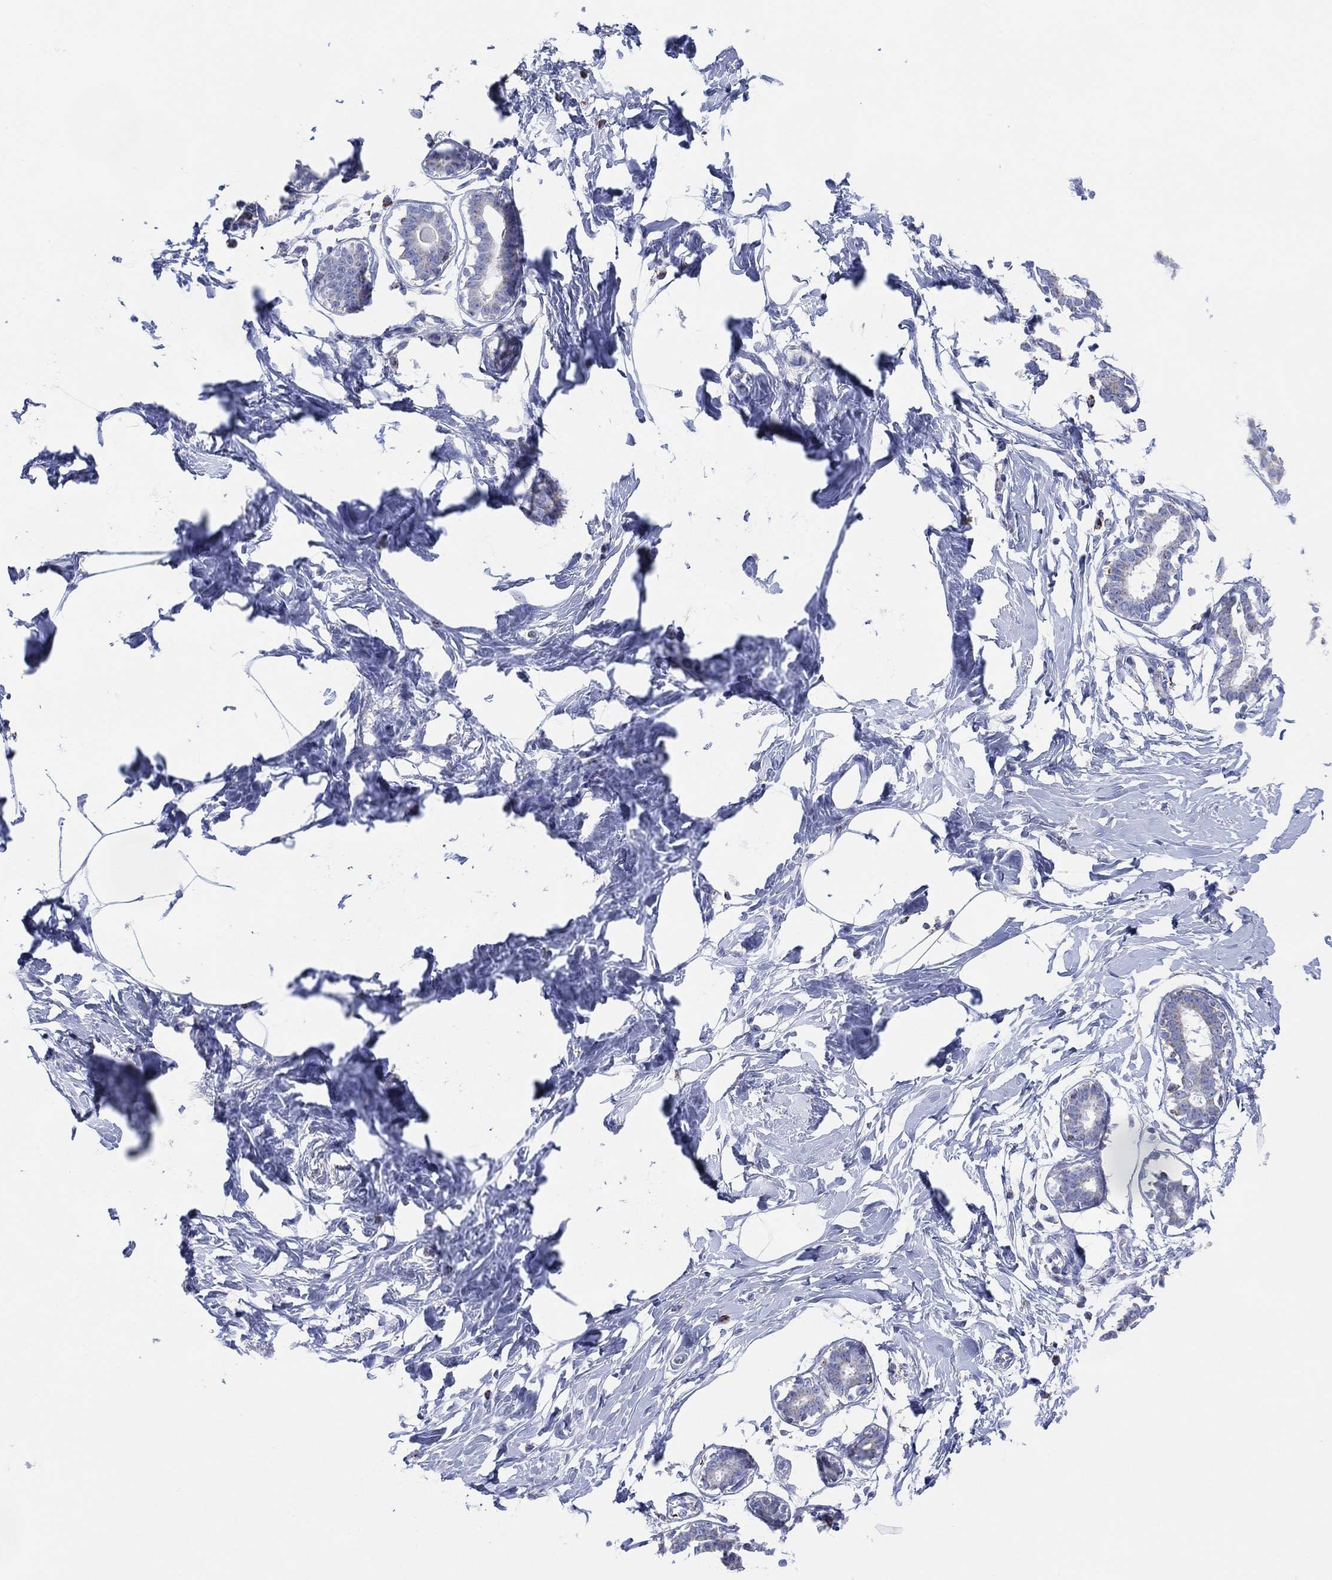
{"staining": {"intensity": "negative", "quantity": "none", "location": "none"}, "tissue": "breast", "cell_type": "Adipocytes", "image_type": "normal", "snomed": [{"axis": "morphology", "description": "Normal tissue, NOS"}, {"axis": "morphology", "description": "Lobular carcinoma, in situ"}, {"axis": "topography", "description": "Breast"}], "caption": "The histopathology image reveals no significant expression in adipocytes of breast. (DAB (3,3'-diaminobenzidine) immunohistochemistry with hematoxylin counter stain).", "gene": "CFTR", "patient": {"sex": "female", "age": 35}}